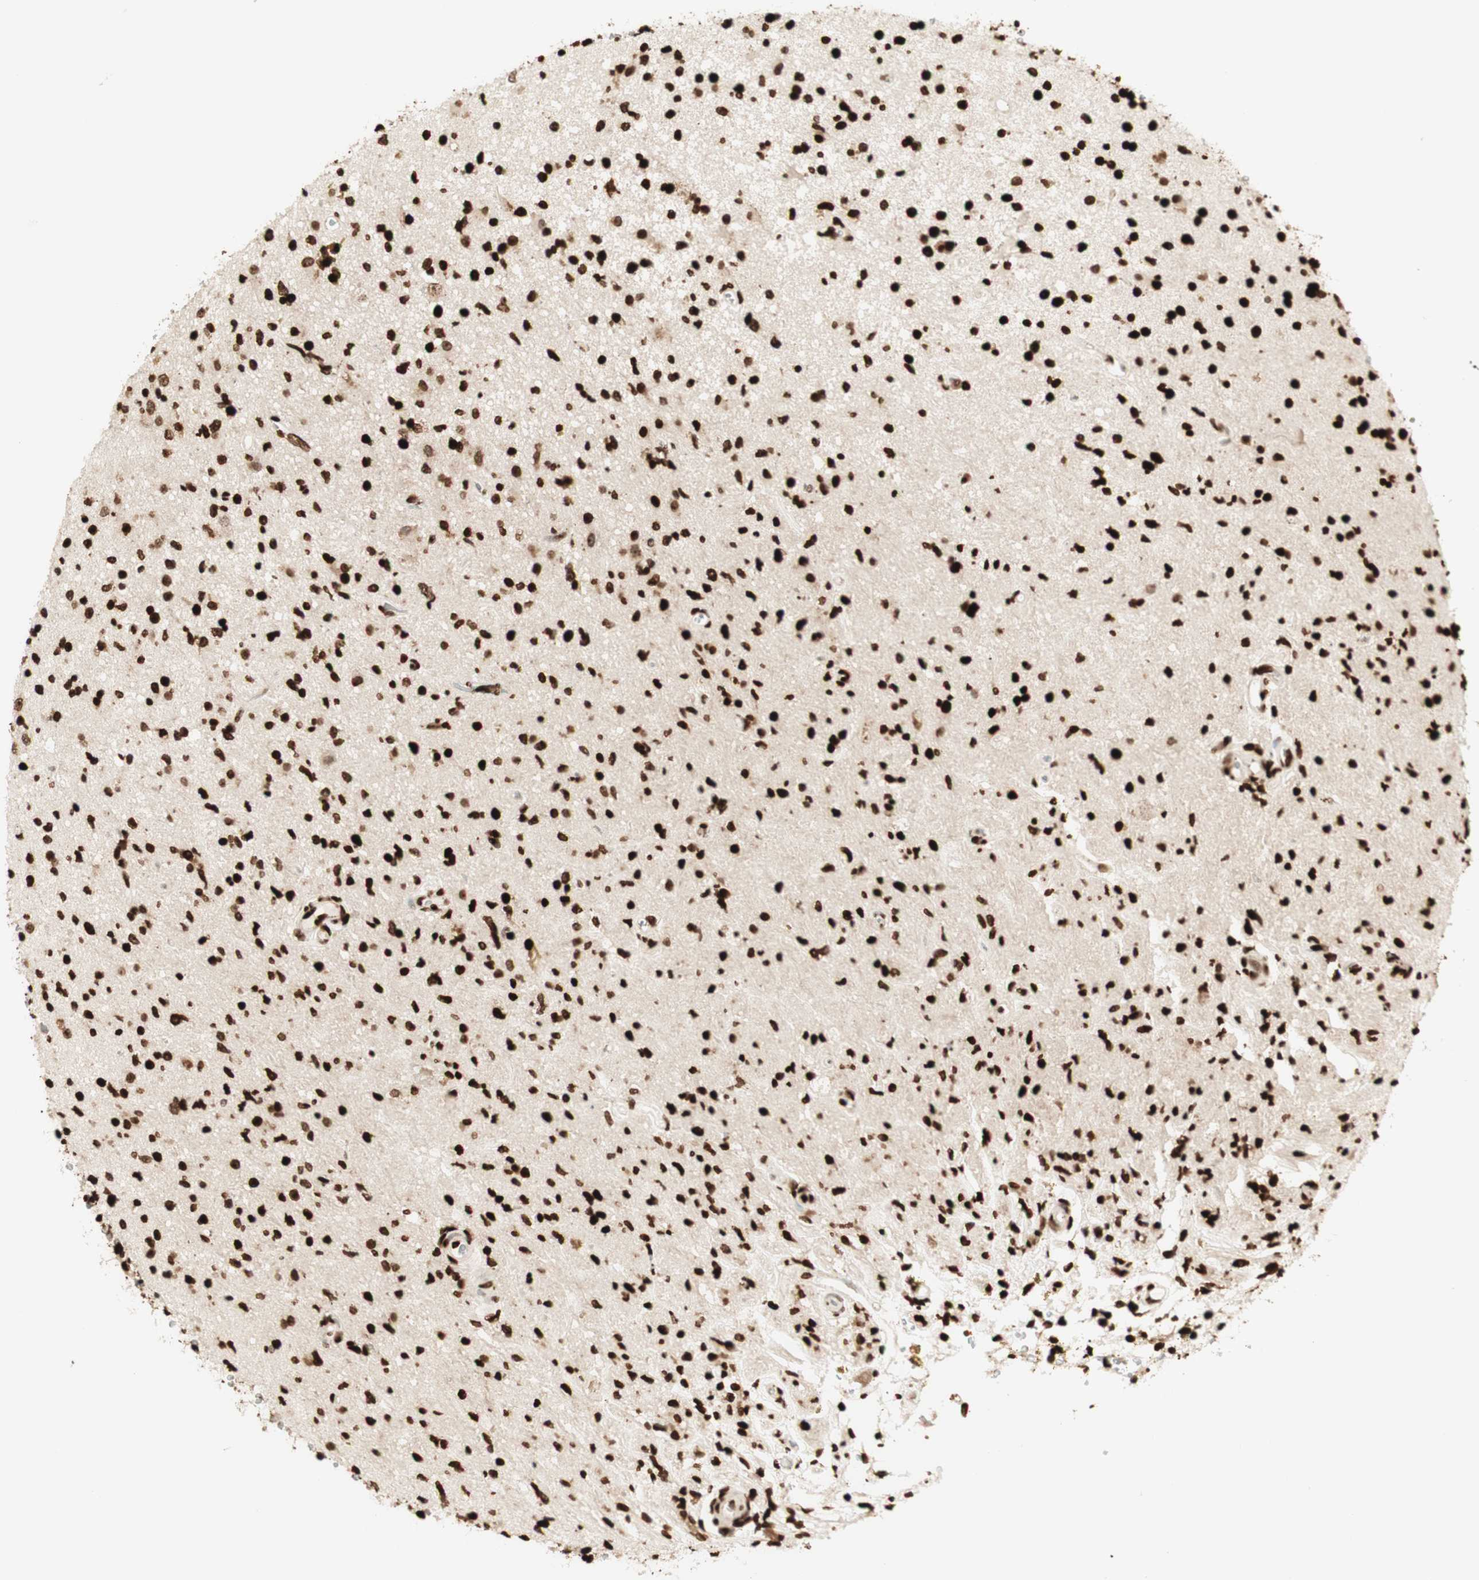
{"staining": {"intensity": "strong", "quantity": ">75%", "location": "nuclear"}, "tissue": "glioma", "cell_type": "Tumor cells", "image_type": "cancer", "snomed": [{"axis": "morphology", "description": "Glioma, malignant, High grade"}, {"axis": "topography", "description": "Brain"}], "caption": "An image of malignant high-grade glioma stained for a protein displays strong nuclear brown staining in tumor cells.", "gene": "NCAPD2", "patient": {"sex": "male", "age": 33}}